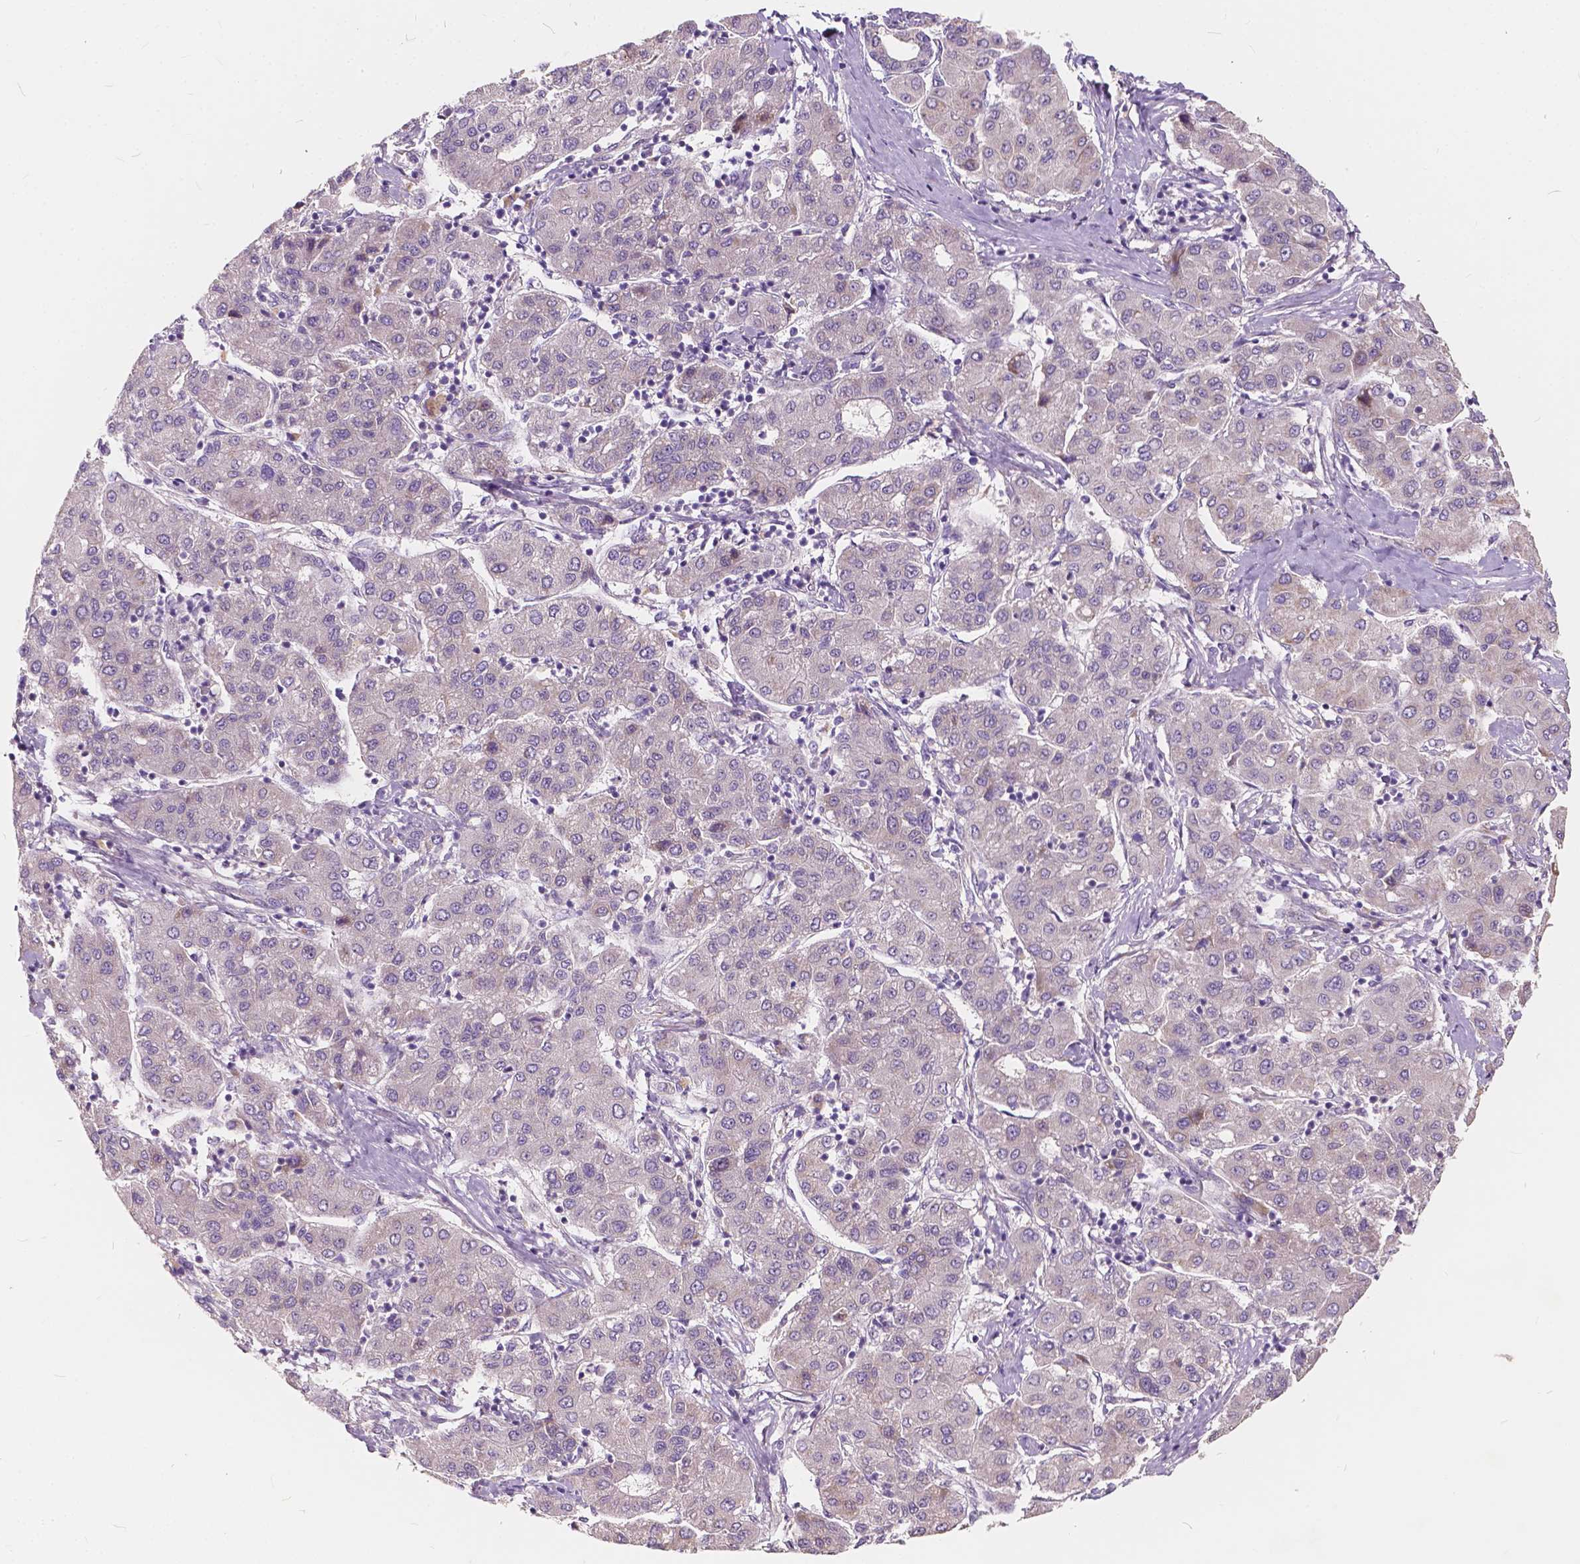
{"staining": {"intensity": "negative", "quantity": "none", "location": "none"}, "tissue": "liver cancer", "cell_type": "Tumor cells", "image_type": "cancer", "snomed": [{"axis": "morphology", "description": "Carcinoma, Hepatocellular, NOS"}, {"axis": "topography", "description": "Liver"}], "caption": "Immunohistochemistry micrograph of liver cancer (hepatocellular carcinoma) stained for a protein (brown), which exhibits no staining in tumor cells. (Brightfield microscopy of DAB (3,3'-diaminobenzidine) IHC at high magnification).", "gene": "SLC7A8", "patient": {"sex": "male", "age": 65}}